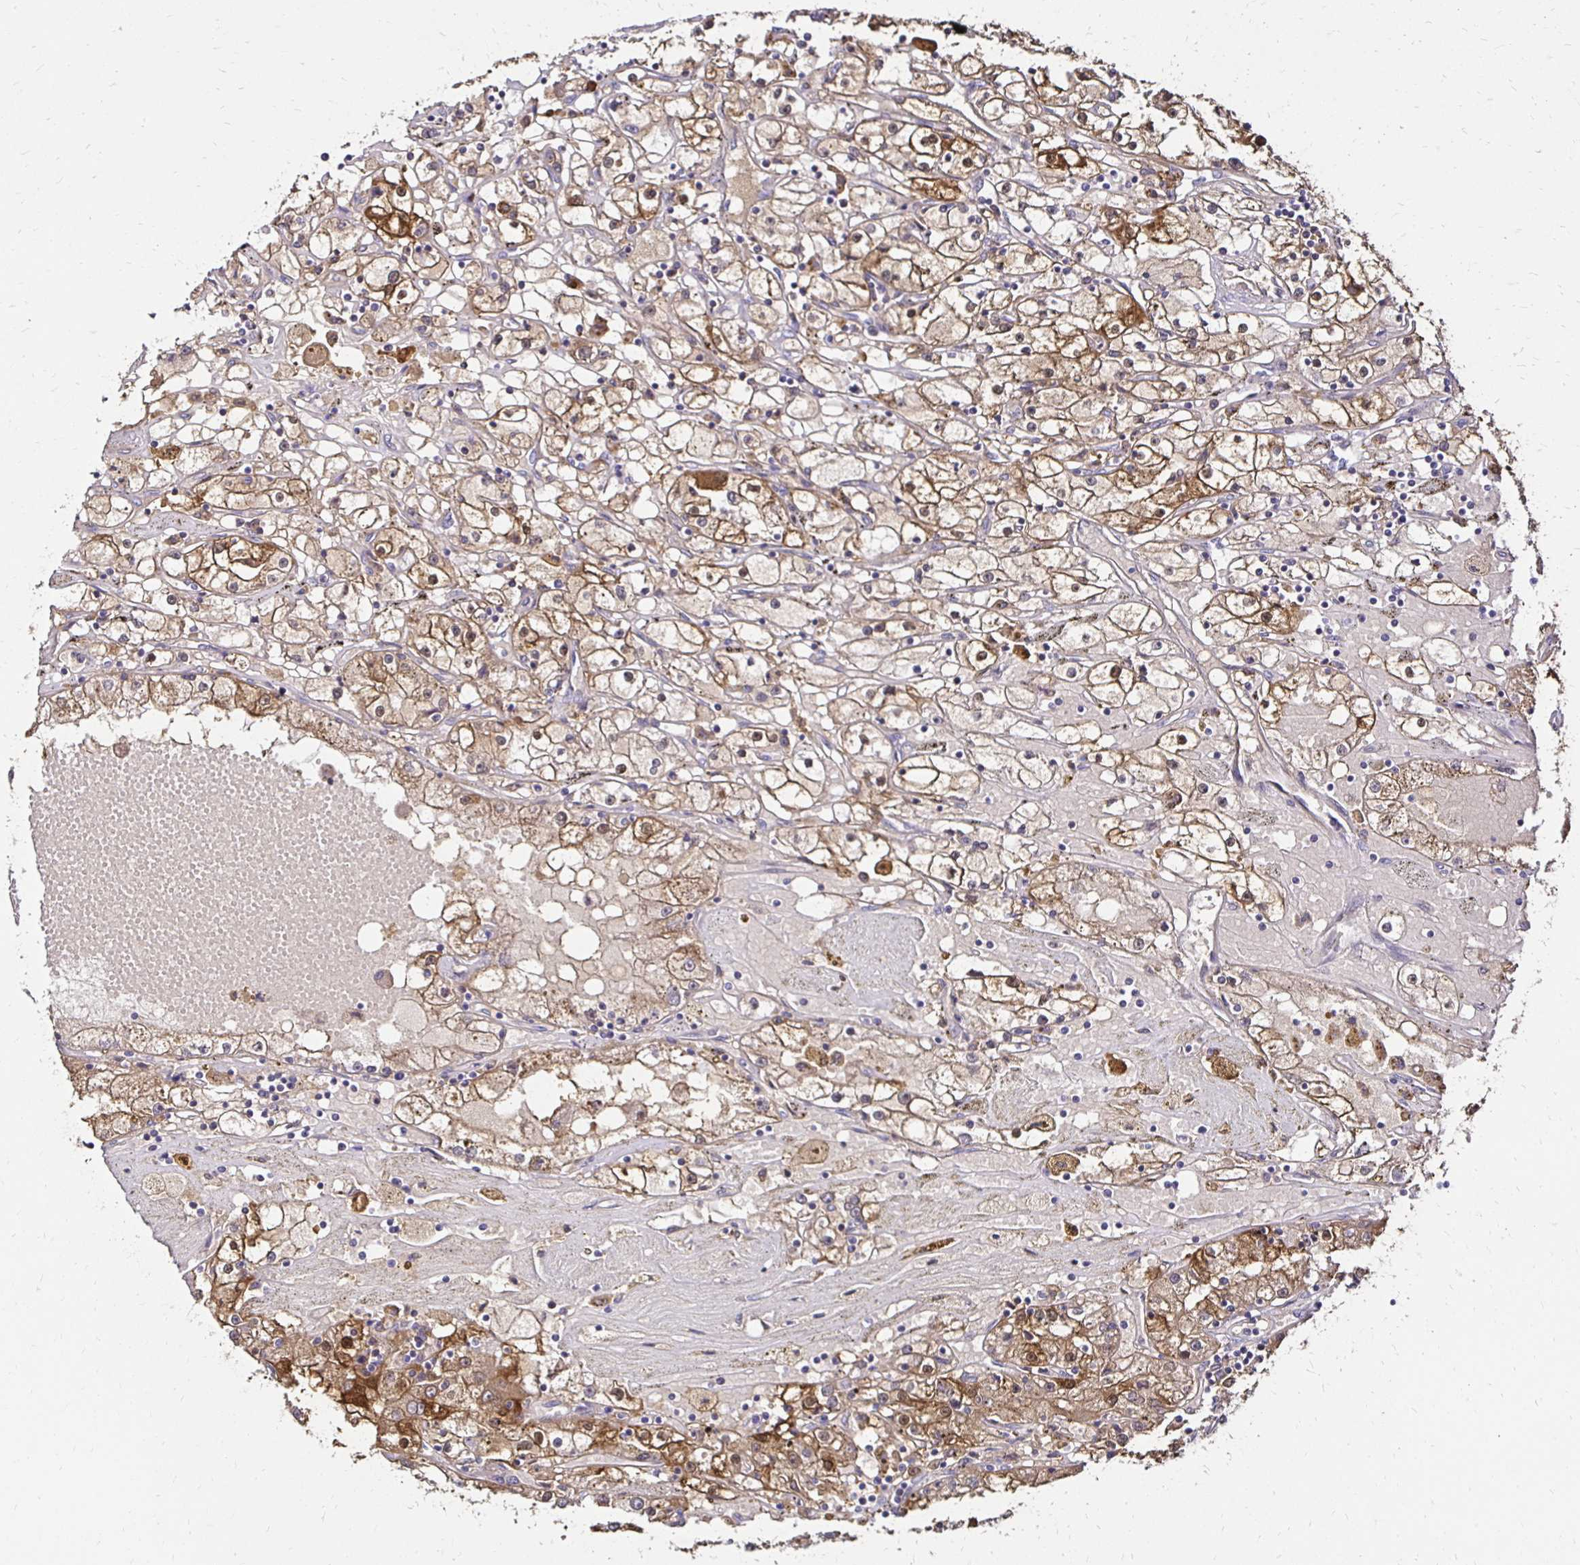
{"staining": {"intensity": "moderate", "quantity": ">75%", "location": "cytoplasmic/membranous,nuclear"}, "tissue": "renal cancer", "cell_type": "Tumor cells", "image_type": "cancer", "snomed": [{"axis": "morphology", "description": "Adenocarcinoma, NOS"}, {"axis": "topography", "description": "Kidney"}], "caption": "Immunohistochemical staining of human adenocarcinoma (renal) reveals moderate cytoplasmic/membranous and nuclear protein staining in approximately >75% of tumor cells.", "gene": "TXN", "patient": {"sex": "male", "age": 56}}